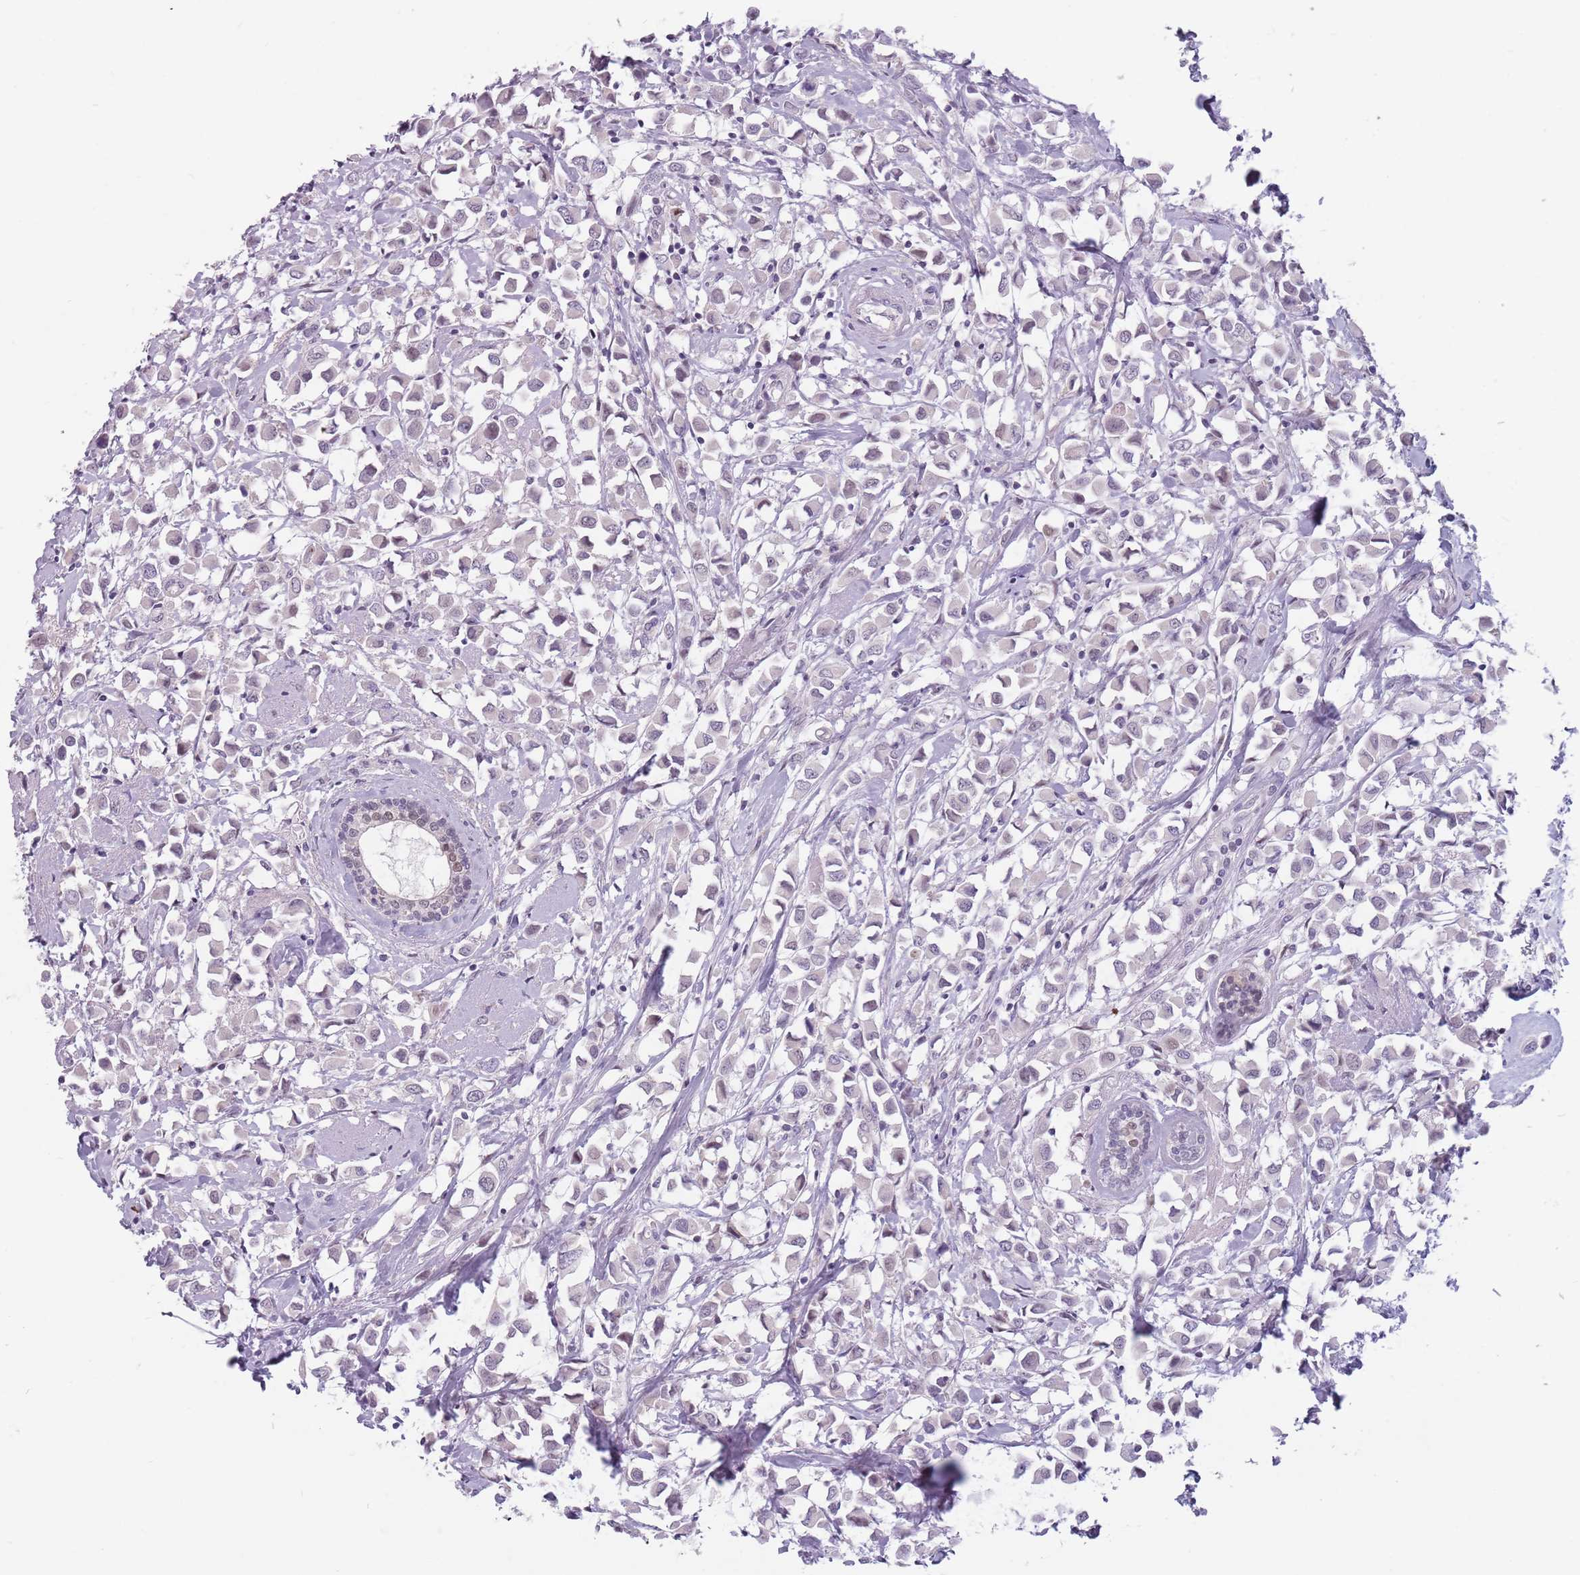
{"staining": {"intensity": "negative", "quantity": "none", "location": "none"}, "tissue": "breast cancer", "cell_type": "Tumor cells", "image_type": "cancer", "snomed": [{"axis": "morphology", "description": "Duct carcinoma"}, {"axis": "topography", "description": "Breast"}], "caption": "Tumor cells show no significant positivity in breast intraductal carcinoma. (DAB IHC visualized using brightfield microscopy, high magnification).", "gene": "PTCHD1", "patient": {"sex": "female", "age": 61}}